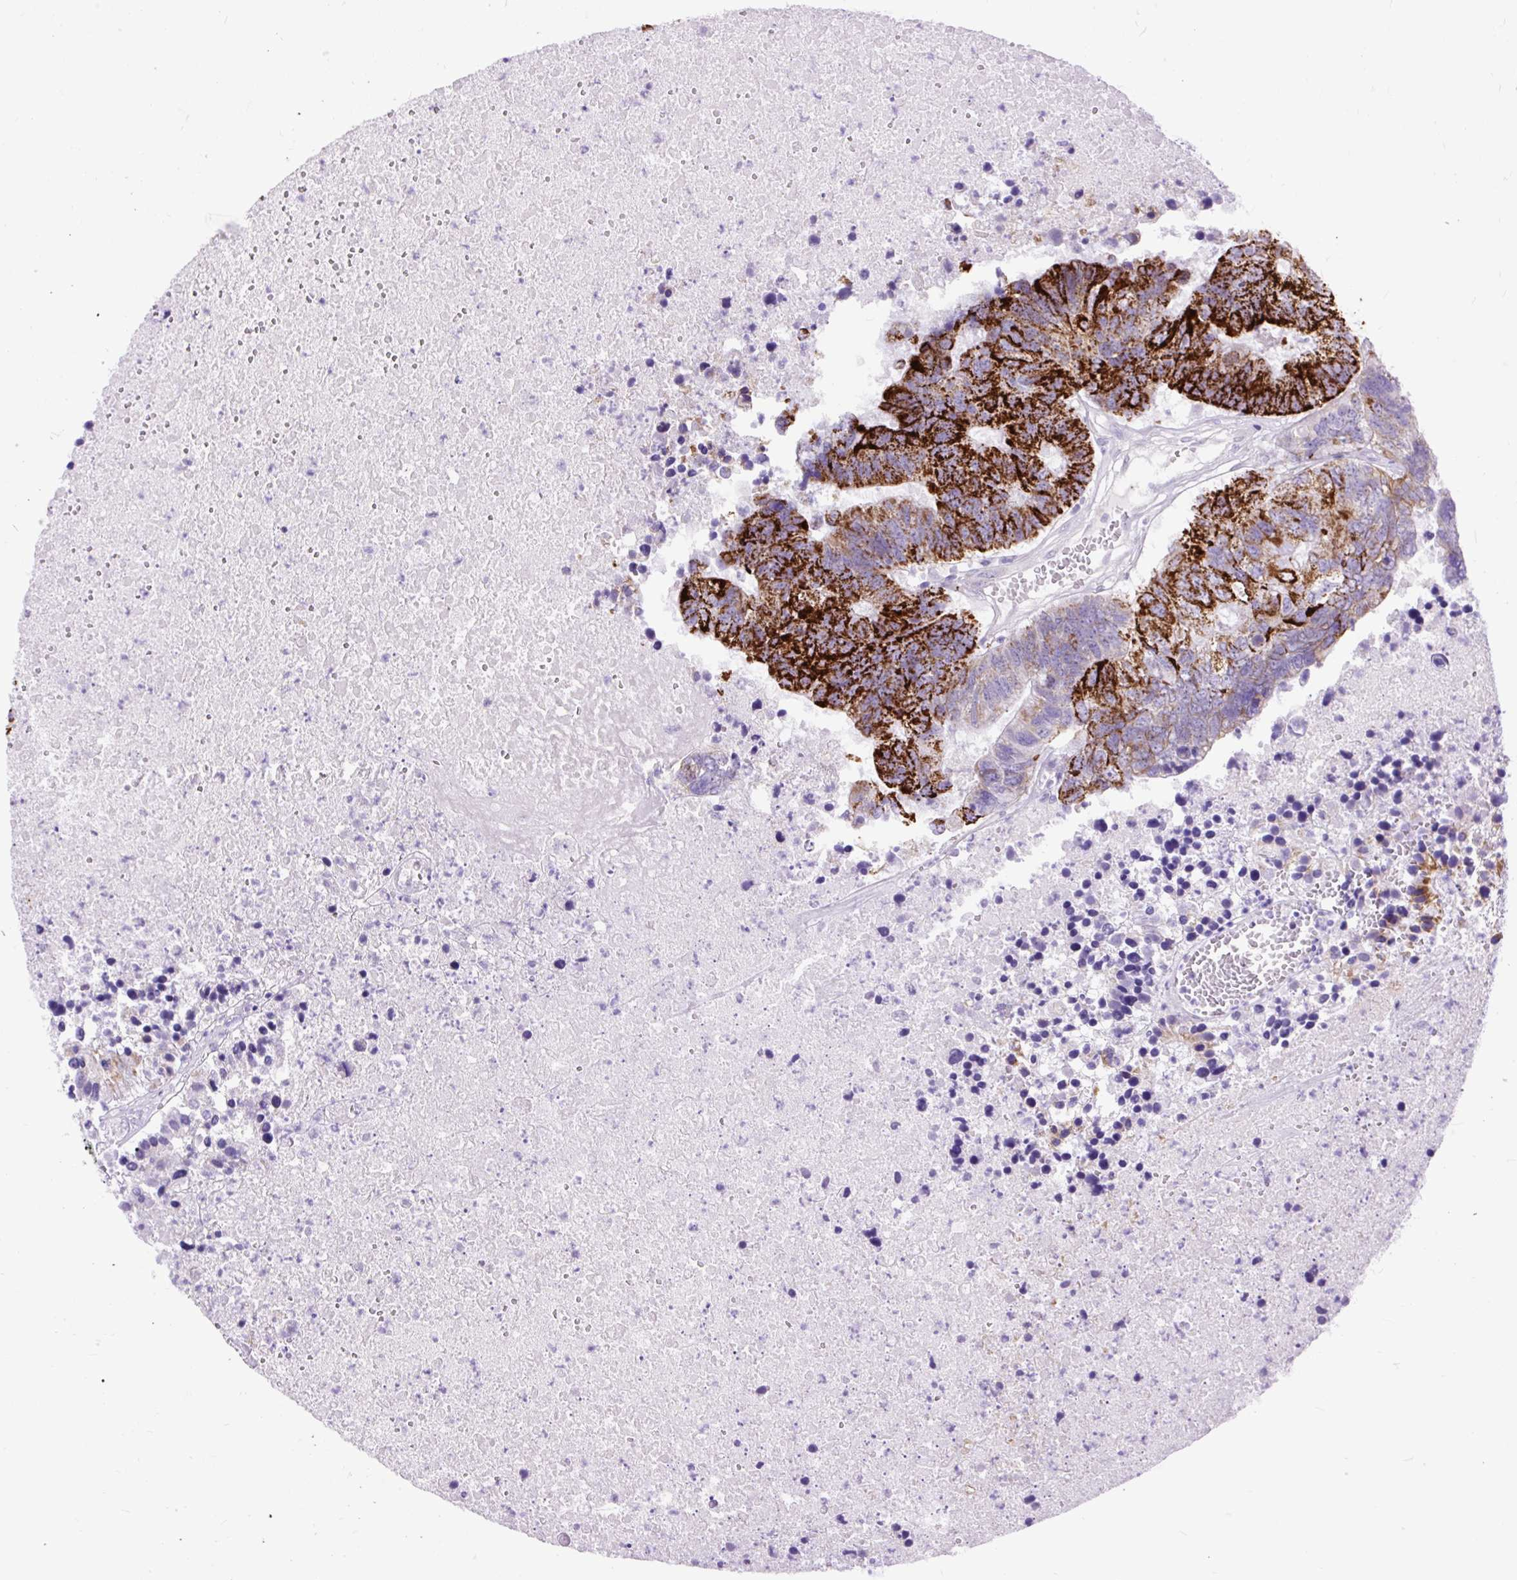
{"staining": {"intensity": "strong", "quantity": "25%-75%", "location": "cytoplasmic/membranous"}, "tissue": "colorectal cancer", "cell_type": "Tumor cells", "image_type": "cancer", "snomed": [{"axis": "morphology", "description": "Adenocarcinoma, NOS"}, {"axis": "topography", "description": "Colon"}], "caption": "Immunohistochemical staining of colorectal cancer reveals strong cytoplasmic/membranous protein expression in about 25%-75% of tumor cells. Immunohistochemistry stains the protein in brown and the nuclei are stained blue.", "gene": "ZNF256", "patient": {"sex": "female", "age": 48}}